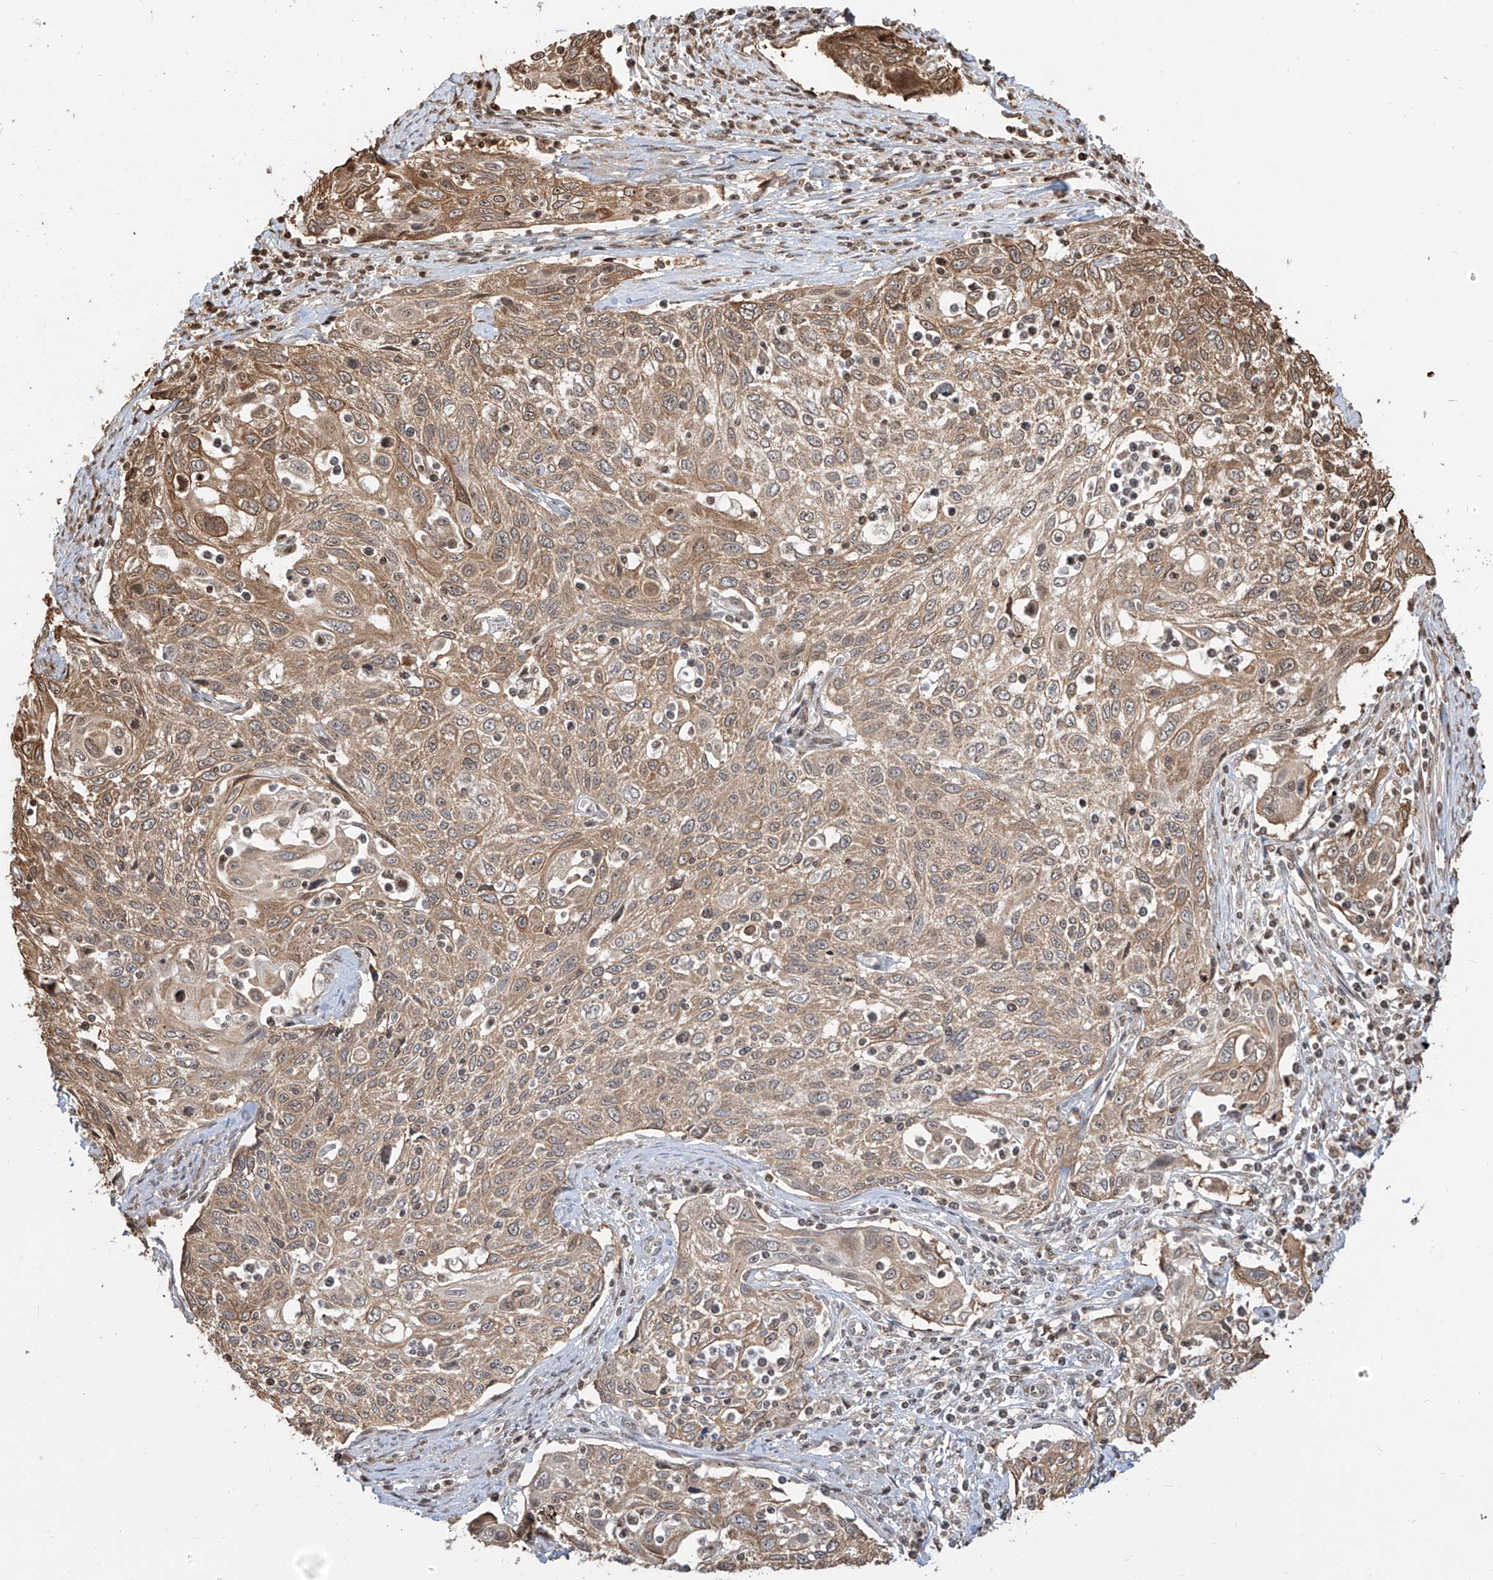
{"staining": {"intensity": "moderate", "quantity": ">75%", "location": "cytoplasmic/membranous"}, "tissue": "cervical cancer", "cell_type": "Tumor cells", "image_type": "cancer", "snomed": [{"axis": "morphology", "description": "Squamous cell carcinoma, NOS"}, {"axis": "topography", "description": "Cervix"}], "caption": "An image of human squamous cell carcinoma (cervical) stained for a protein demonstrates moderate cytoplasmic/membranous brown staining in tumor cells.", "gene": "VMP1", "patient": {"sex": "female", "age": 70}}